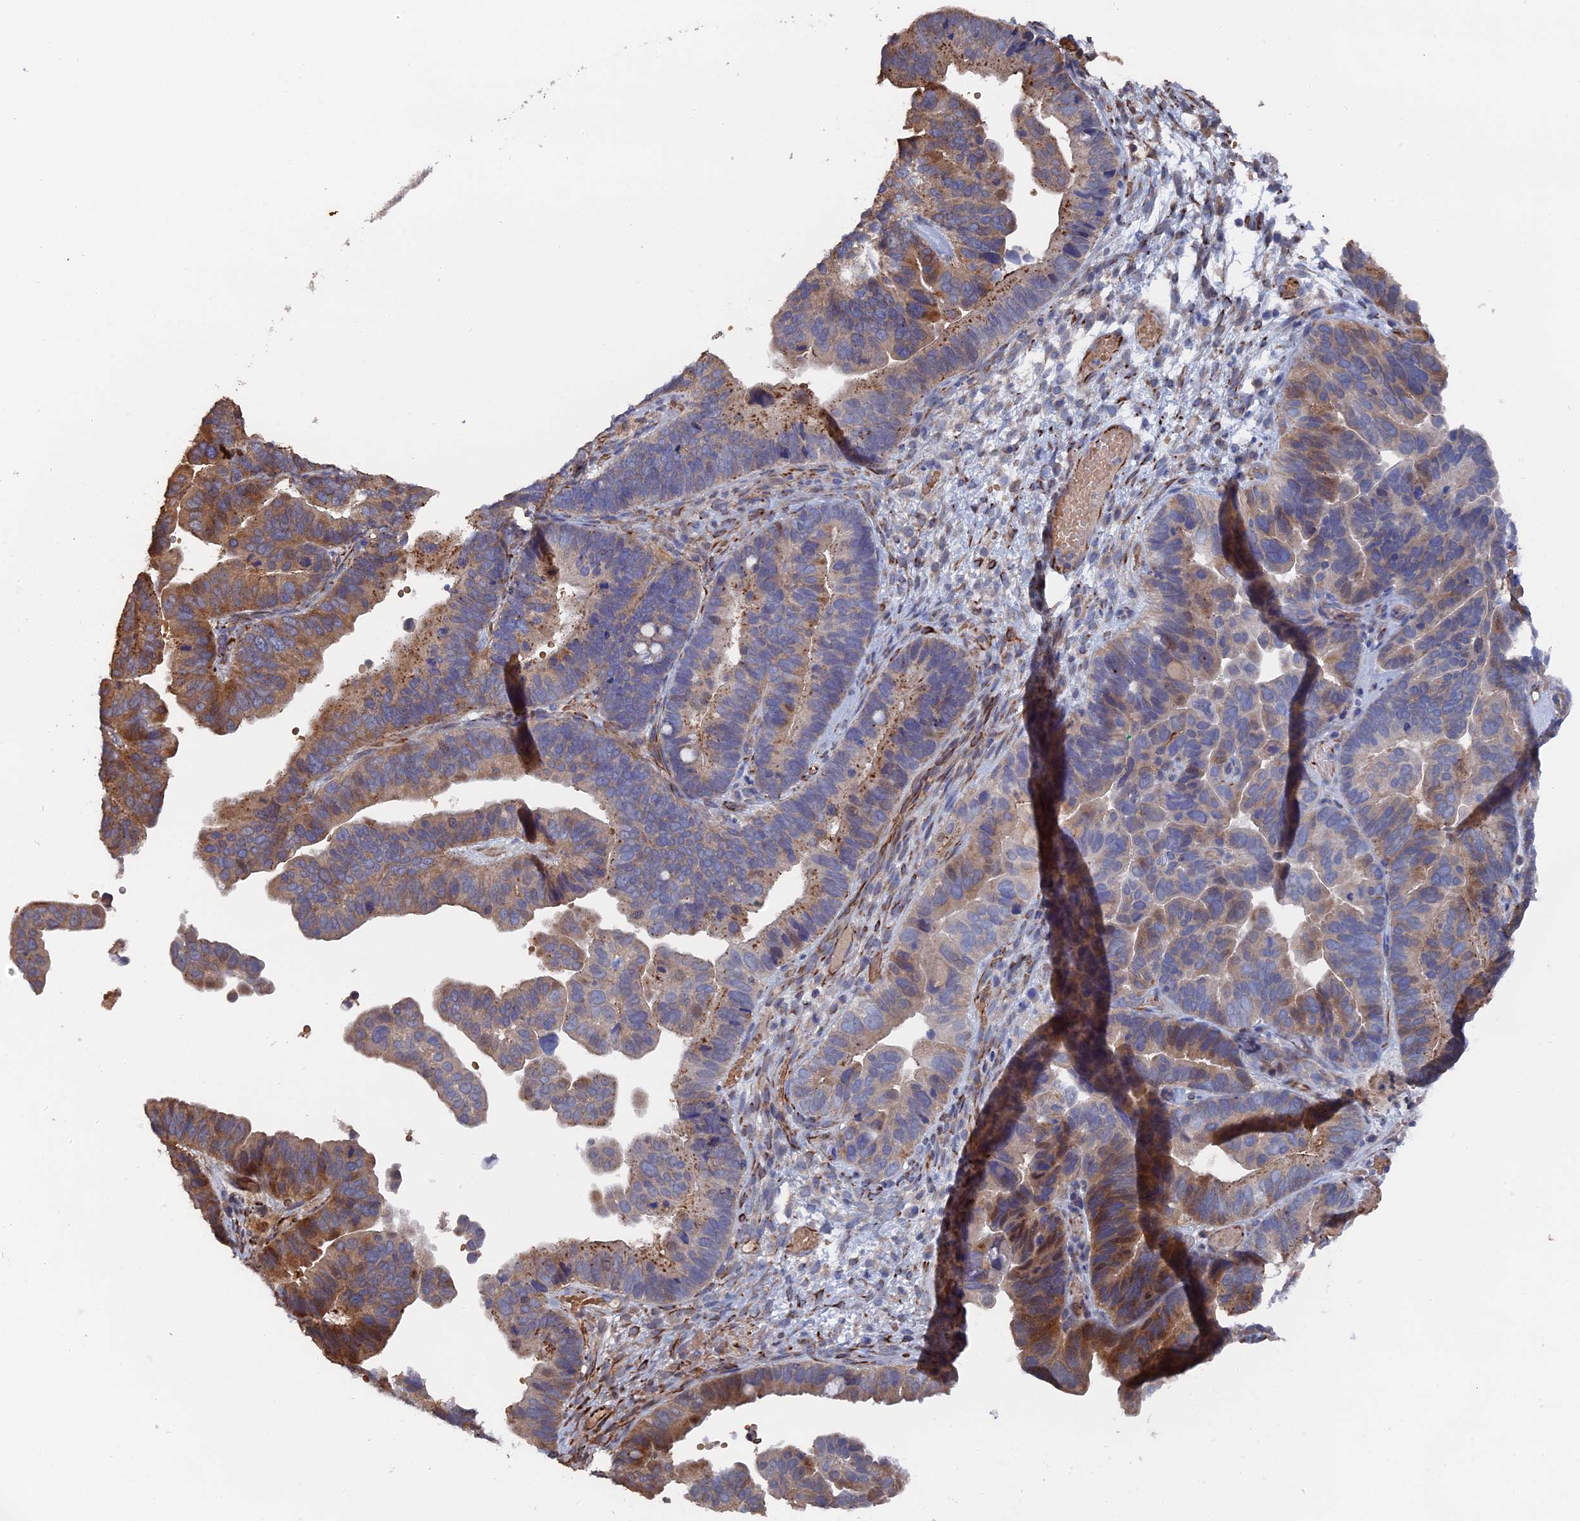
{"staining": {"intensity": "moderate", "quantity": "25%-75%", "location": "cytoplasmic/membranous"}, "tissue": "ovarian cancer", "cell_type": "Tumor cells", "image_type": "cancer", "snomed": [{"axis": "morphology", "description": "Cystadenocarcinoma, serous, NOS"}, {"axis": "topography", "description": "Ovary"}], "caption": "Serous cystadenocarcinoma (ovarian) stained for a protein reveals moderate cytoplasmic/membranous positivity in tumor cells.", "gene": "SMG9", "patient": {"sex": "female", "age": 56}}